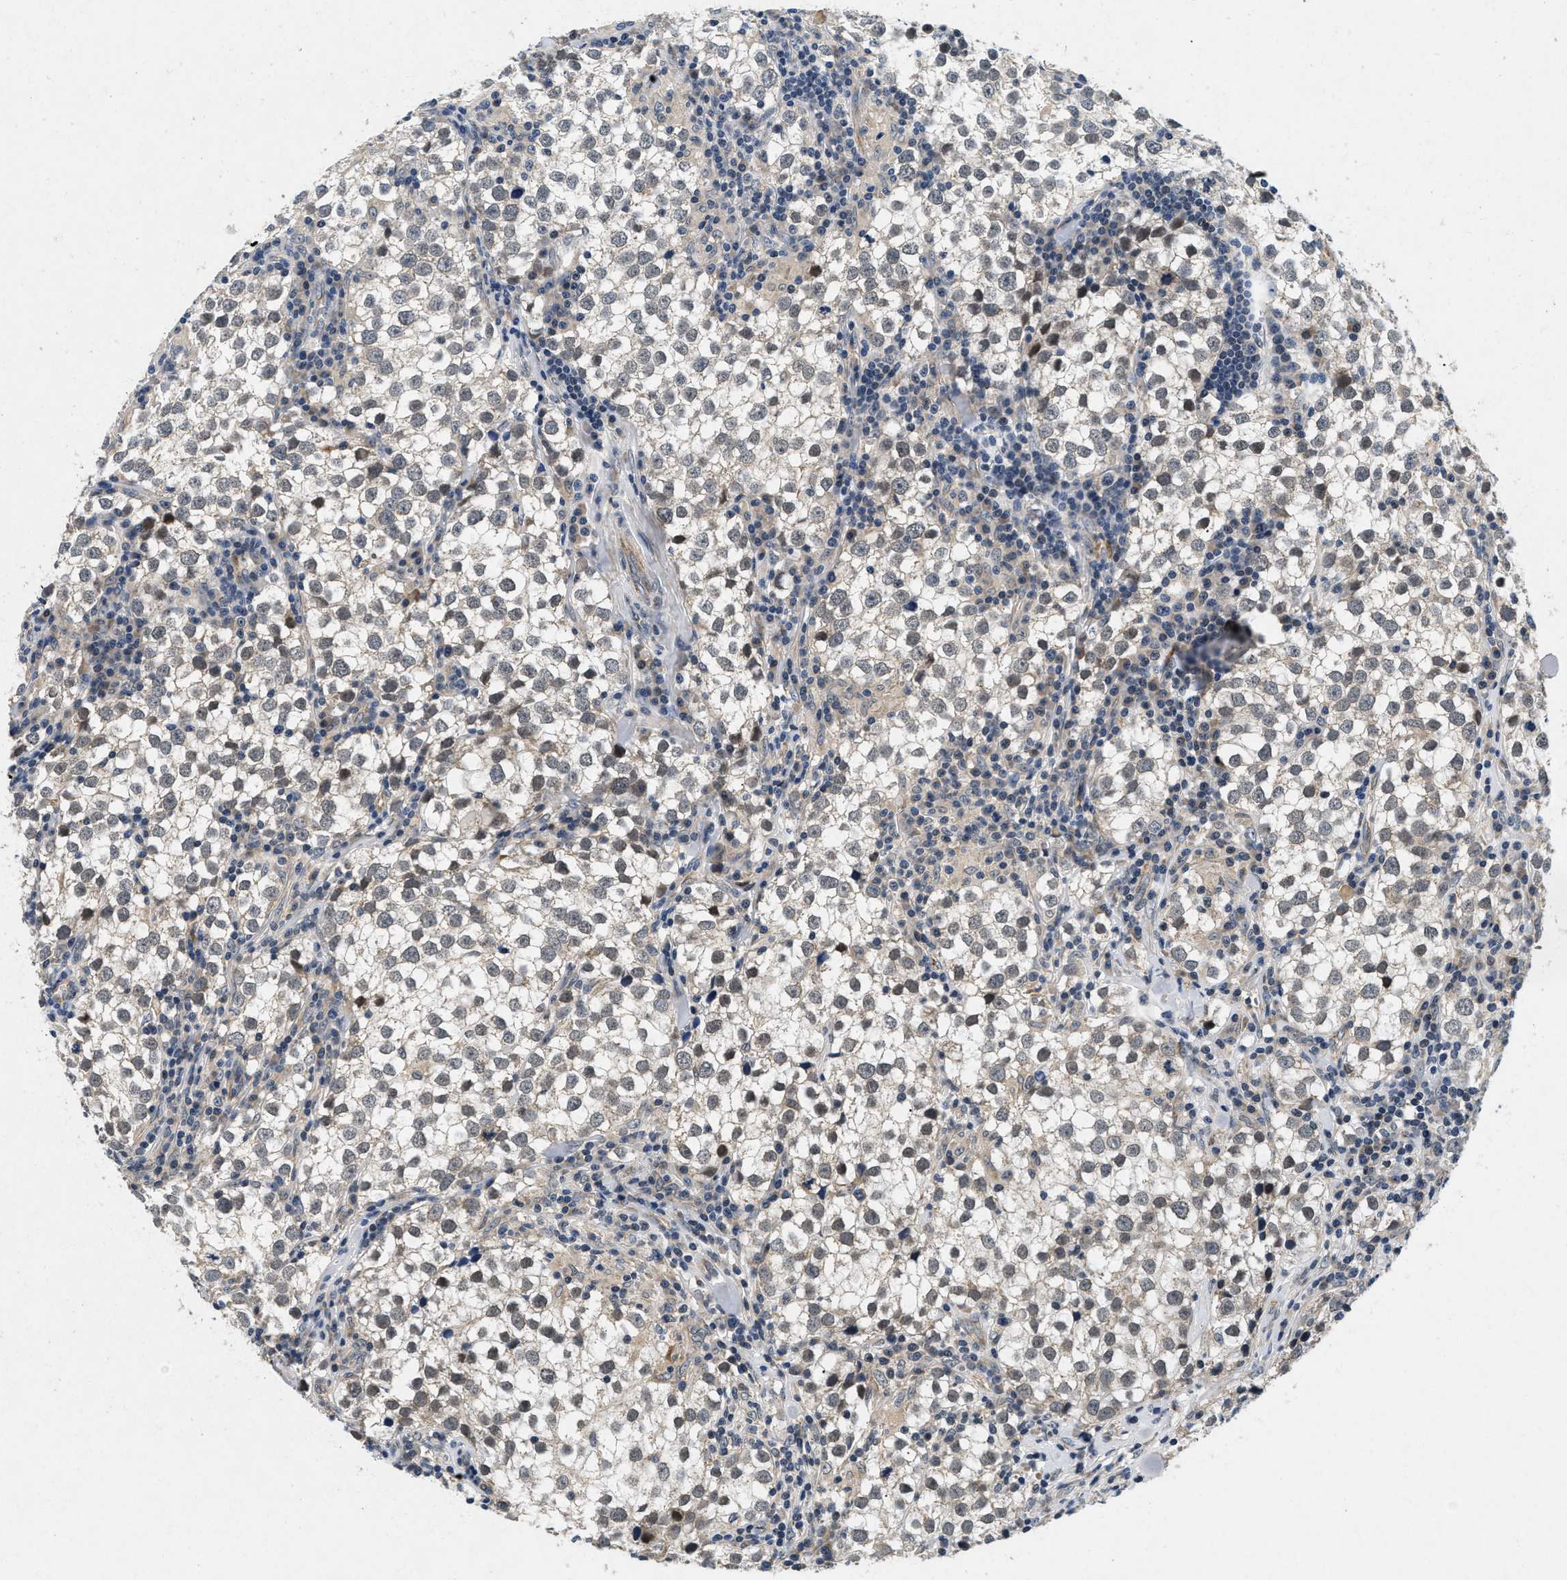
{"staining": {"intensity": "weak", "quantity": "<25%", "location": "cytoplasmic/membranous"}, "tissue": "testis cancer", "cell_type": "Tumor cells", "image_type": "cancer", "snomed": [{"axis": "morphology", "description": "Seminoma, NOS"}, {"axis": "morphology", "description": "Carcinoma, Embryonal, NOS"}, {"axis": "topography", "description": "Testis"}], "caption": "The histopathology image exhibits no significant positivity in tumor cells of testis cancer.", "gene": "PDP1", "patient": {"sex": "male", "age": 36}}